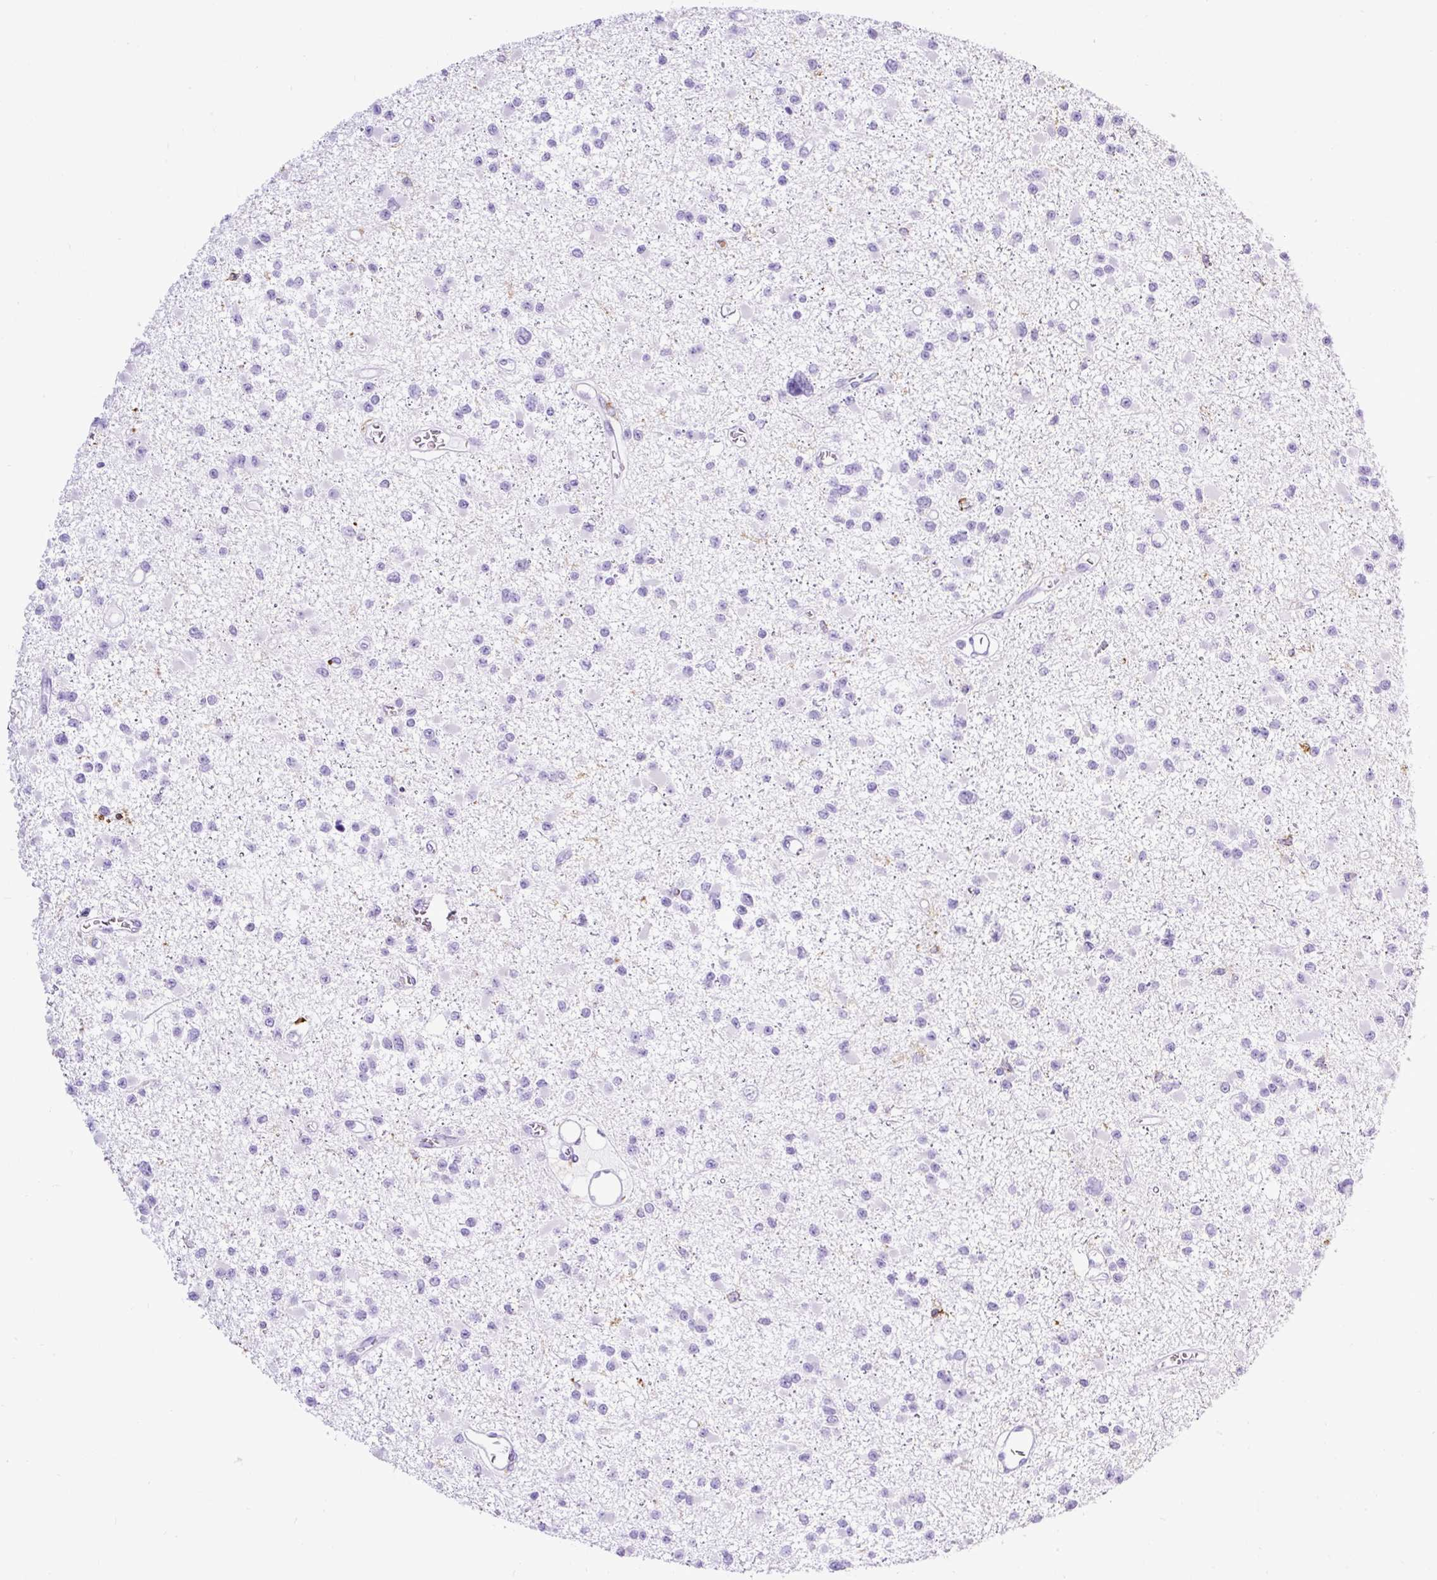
{"staining": {"intensity": "negative", "quantity": "none", "location": "none"}, "tissue": "glioma", "cell_type": "Tumor cells", "image_type": "cancer", "snomed": [{"axis": "morphology", "description": "Glioma, malignant, Low grade"}, {"axis": "topography", "description": "Brain"}], "caption": "Immunohistochemistry (IHC) of glioma shows no staining in tumor cells.", "gene": "HLA-DRA", "patient": {"sex": "female", "age": 22}}